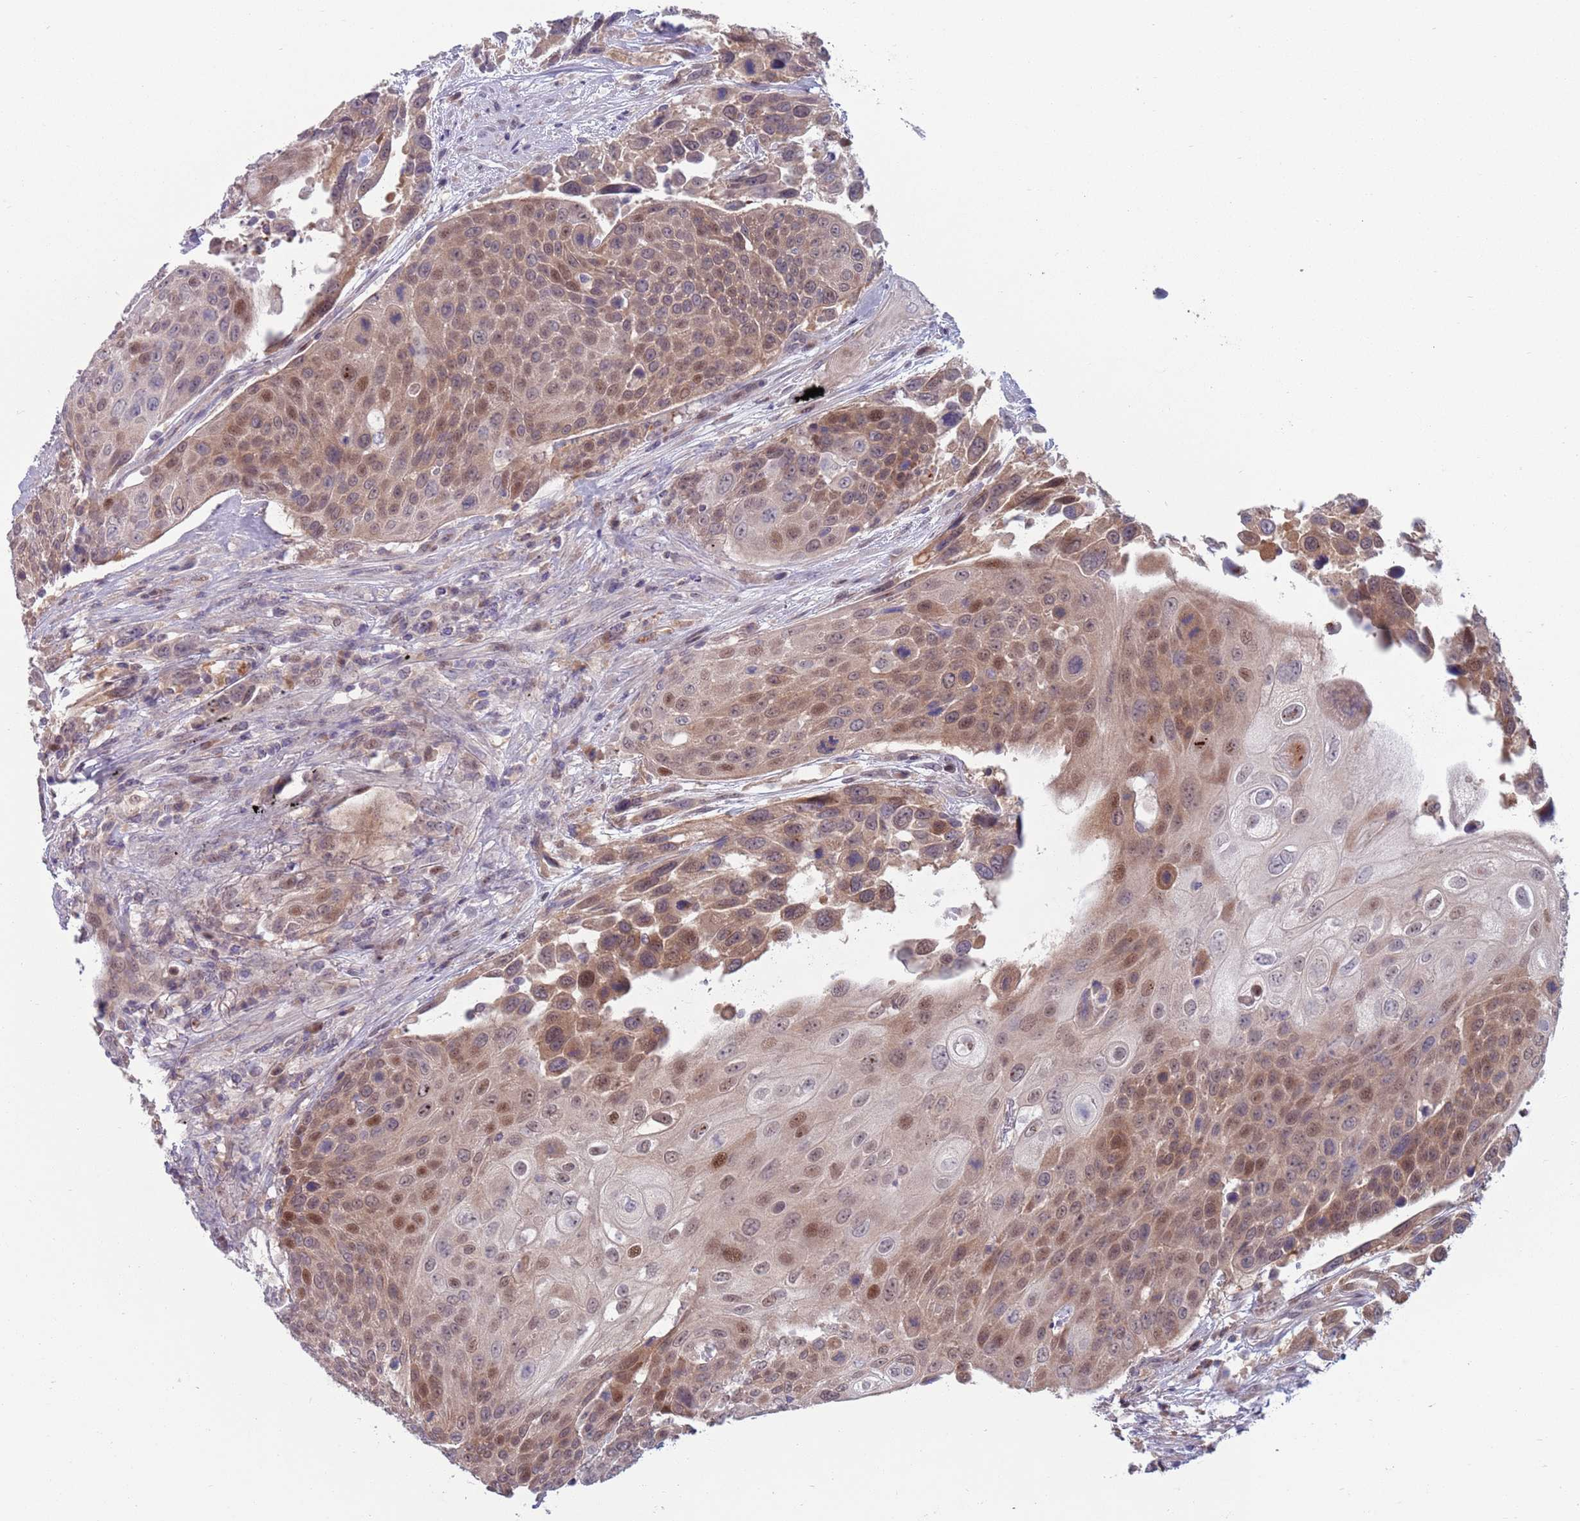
{"staining": {"intensity": "weak", "quantity": ">75%", "location": "cytoplasmic/membranous,nuclear"}, "tissue": "urothelial cancer", "cell_type": "Tumor cells", "image_type": "cancer", "snomed": [{"axis": "morphology", "description": "Urothelial carcinoma, High grade"}, {"axis": "topography", "description": "Urinary bladder"}], "caption": "Urothelial cancer stained with a brown dye displays weak cytoplasmic/membranous and nuclear positive positivity in about >75% of tumor cells.", "gene": "CLNS1A", "patient": {"sex": "female", "age": 70}}